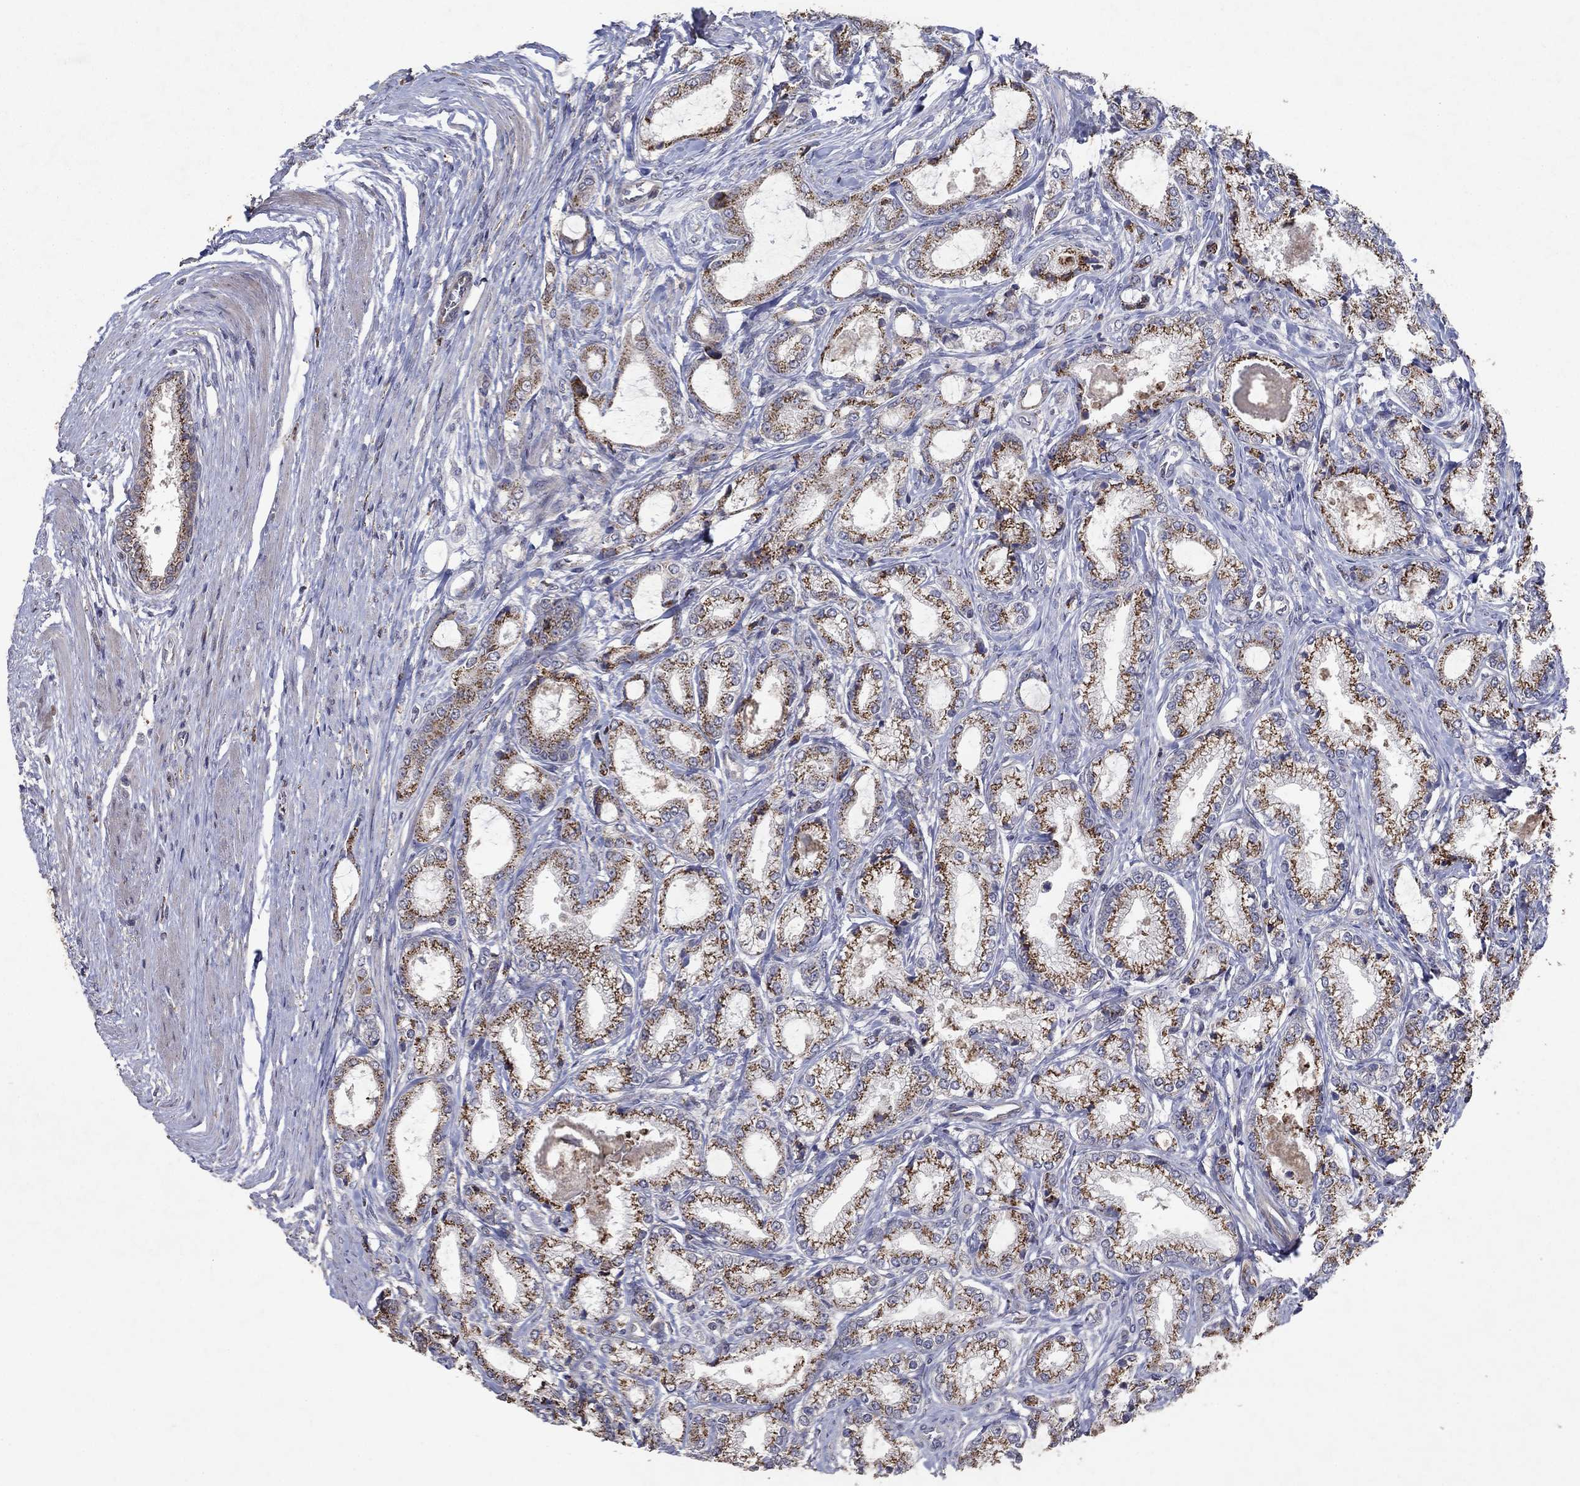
{"staining": {"intensity": "strong", "quantity": ">75%", "location": "cytoplasmic/membranous"}, "tissue": "prostate cancer", "cell_type": "Tumor cells", "image_type": "cancer", "snomed": [{"axis": "morphology", "description": "Adenocarcinoma, NOS"}, {"axis": "topography", "description": "Prostate and seminal vesicle, NOS"}, {"axis": "topography", "description": "Prostate"}], "caption": "Prostate cancer stained for a protein (brown) reveals strong cytoplasmic/membranous positive expression in about >75% of tumor cells.", "gene": "FRG1", "patient": {"sex": "male", "age": 62}}